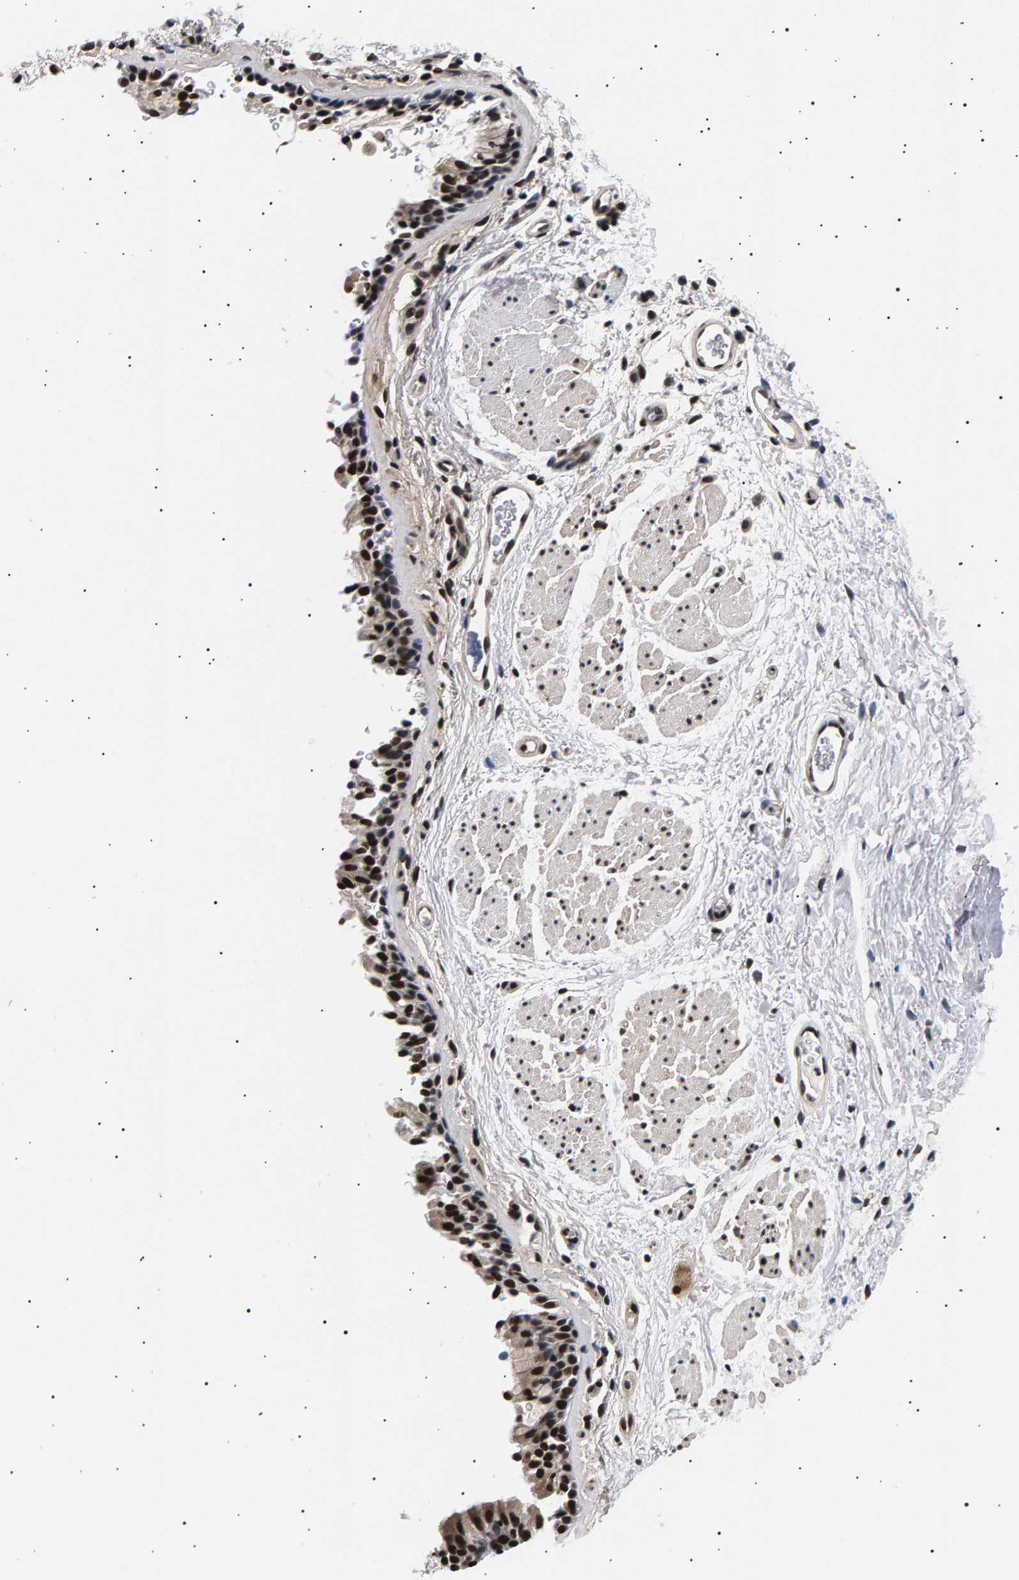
{"staining": {"intensity": "strong", "quantity": ">75%", "location": "nuclear"}, "tissue": "bronchus", "cell_type": "Respiratory epithelial cells", "image_type": "normal", "snomed": [{"axis": "morphology", "description": "Normal tissue, NOS"}, {"axis": "topography", "description": "Cartilage tissue"}, {"axis": "topography", "description": "Bronchus"}], "caption": "DAB (3,3'-diaminobenzidine) immunohistochemical staining of benign bronchus shows strong nuclear protein positivity in about >75% of respiratory epithelial cells.", "gene": "ANKRD40", "patient": {"sex": "female", "age": 53}}